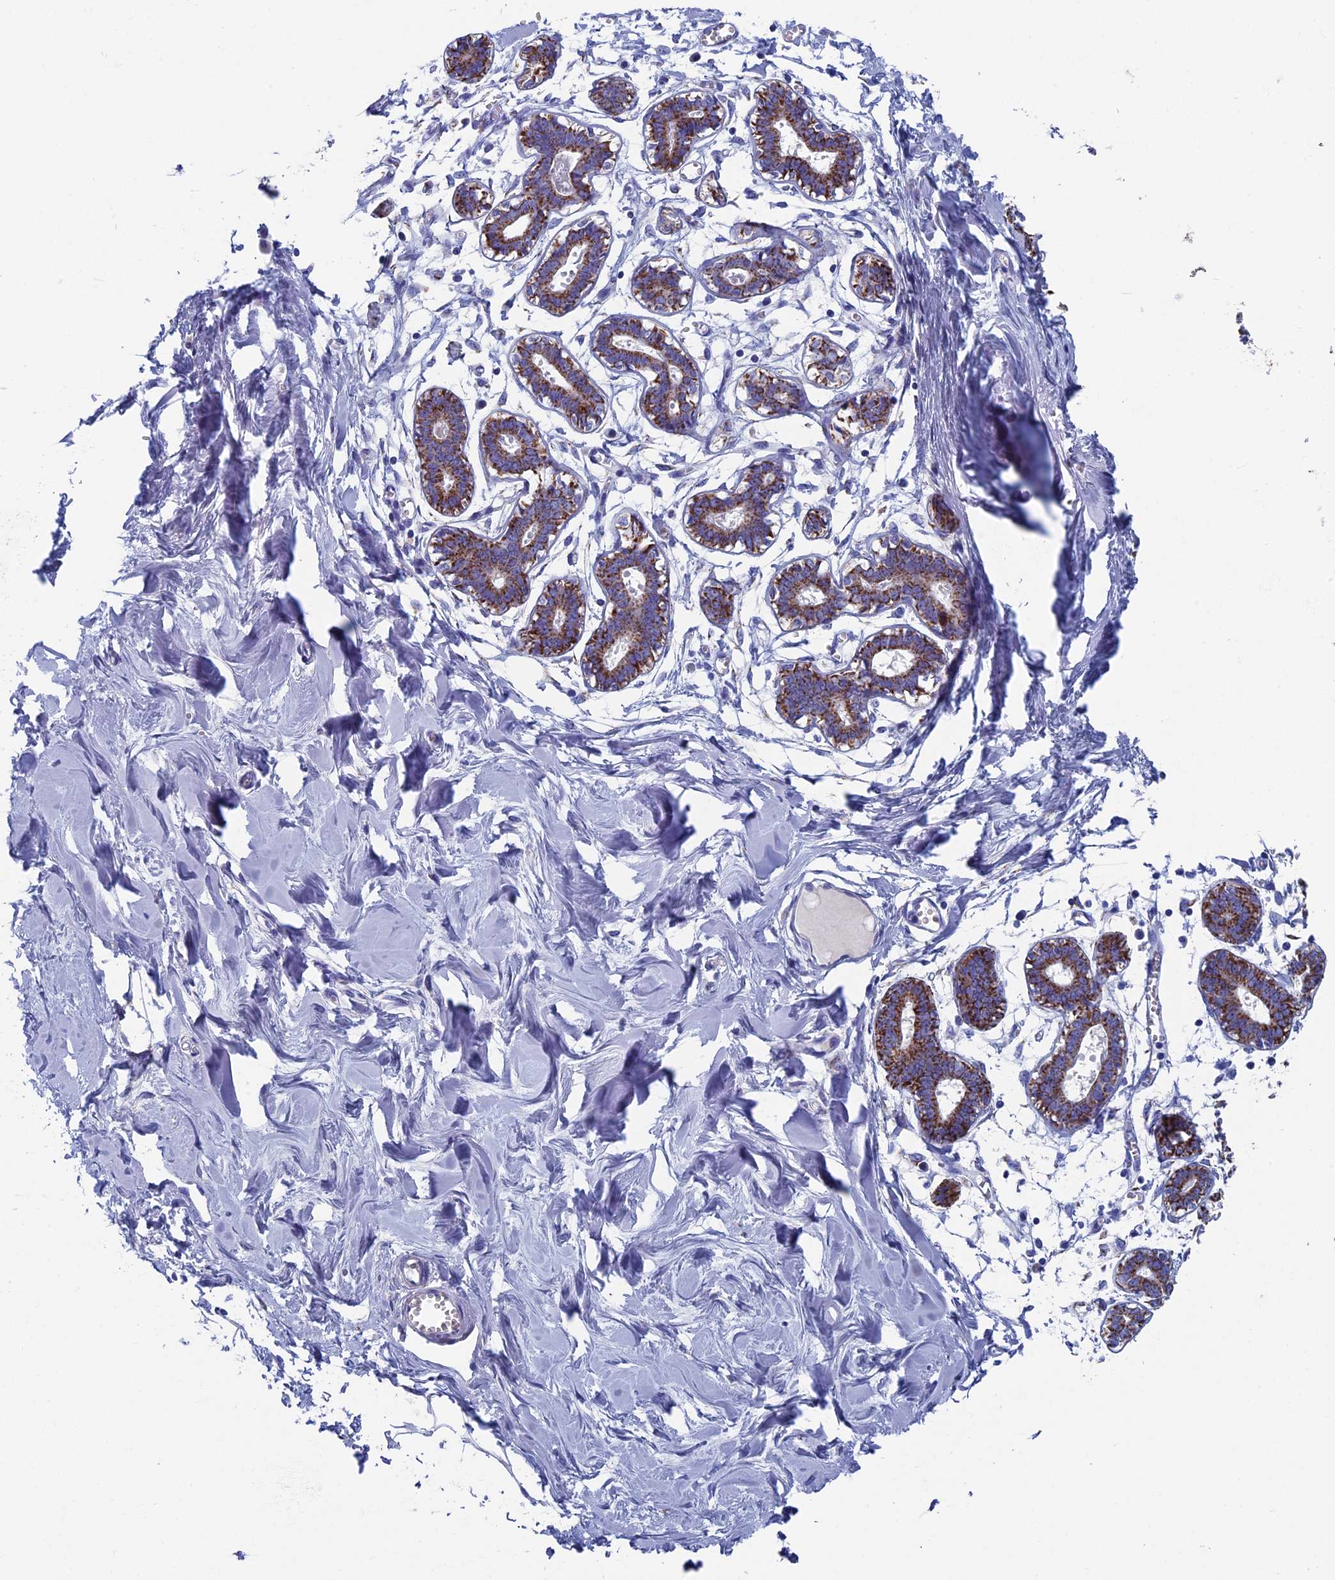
{"staining": {"intensity": "negative", "quantity": "none", "location": "none"}, "tissue": "breast", "cell_type": "Adipocytes", "image_type": "normal", "snomed": [{"axis": "morphology", "description": "Normal tissue, NOS"}, {"axis": "topography", "description": "Breast"}], "caption": "Immunohistochemistry (IHC) of benign breast shows no staining in adipocytes.", "gene": "OAT", "patient": {"sex": "female", "age": 27}}